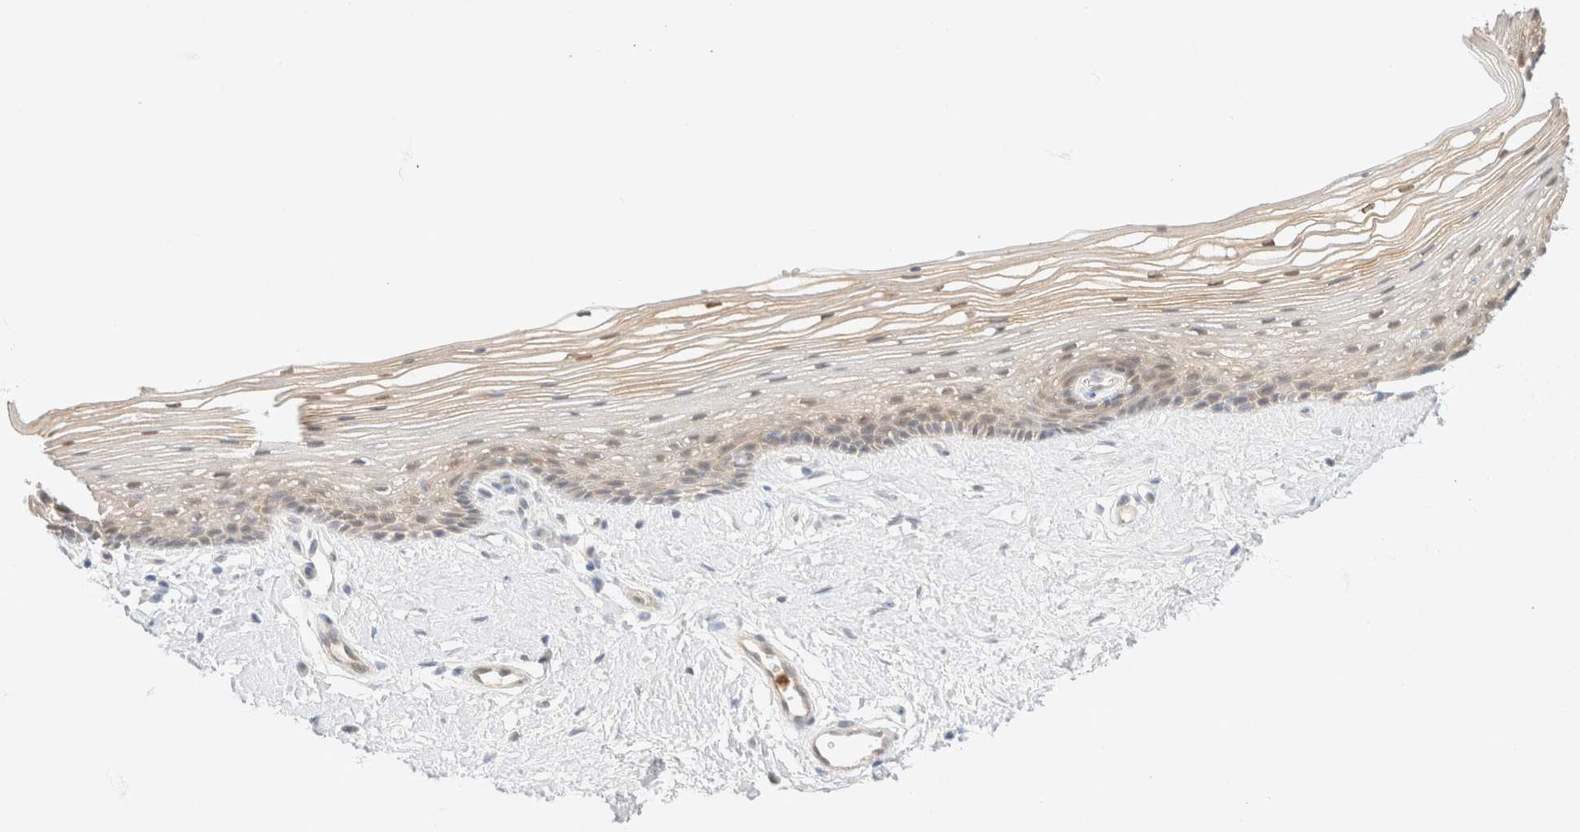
{"staining": {"intensity": "weak", "quantity": "<25%", "location": "cytoplasmic/membranous"}, "tissue": "vagina", "cell_type": "Squamous epithelial cells", "image_type": "normal", "snomed": [{"axis": "morphology", "description": "Normal tissue, NOS"}, {"axis": "topography", "description": "Vagina"}], "caption": "IHC of benign vagina reveals no staining in squamous epithelial cells. Nuclei are stained in blue.", "gene": "GPI", "patient": {"sex": "female", "age": 46}}